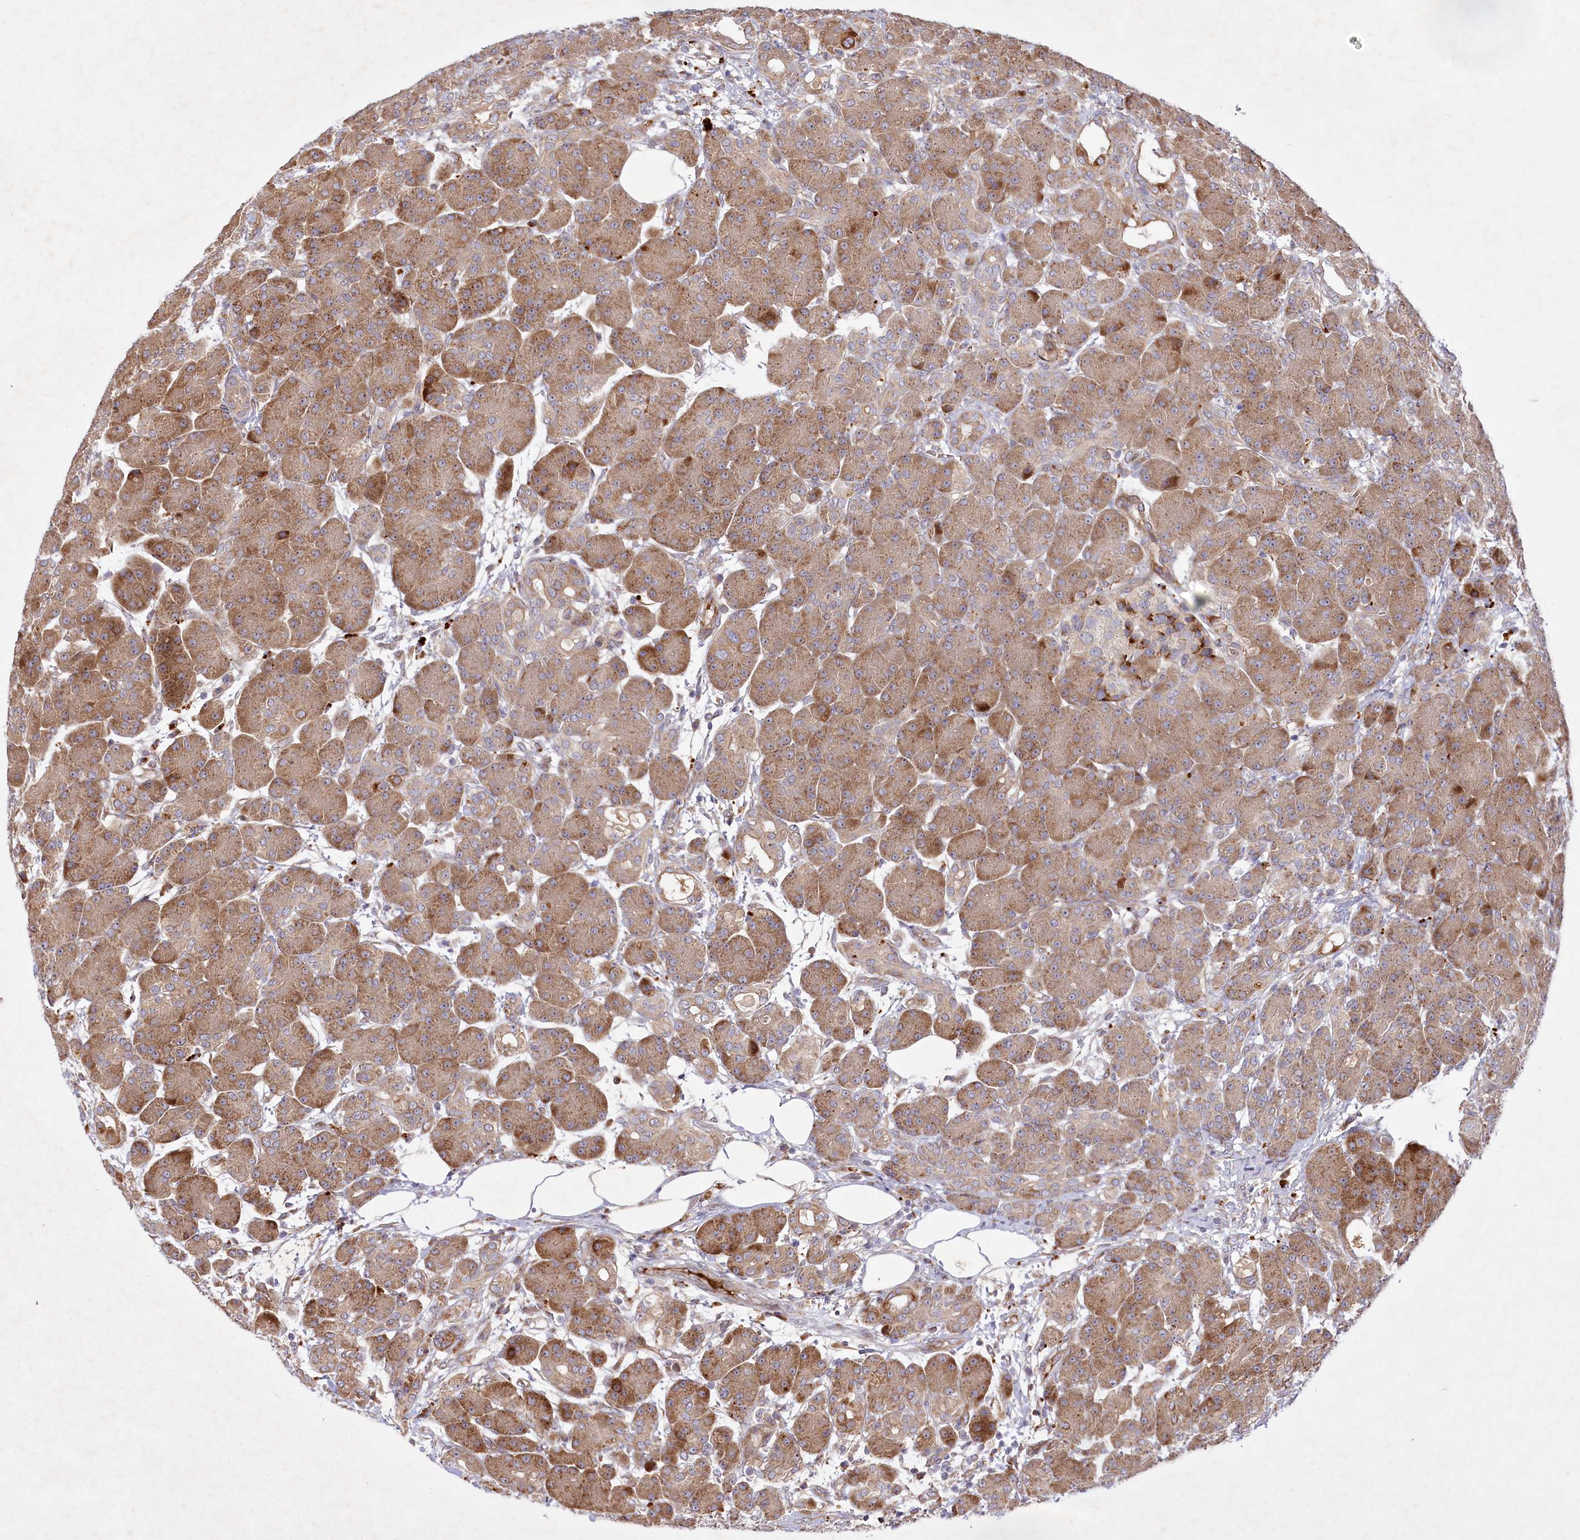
{"staining": {"intensity": "strong", "quantity": "25%-75%", "location": "cytoplasmic/membranous"}, "tissue": "pancreas", "cell_type": "Exocrine glandular cells", "image_type": "normal", "snomed": [{"axis": "morphology", "description": "Normal tissue, NOS"}, {"axis": "topography", "description": "Pancreas"}], "caption": "Strong cytoplasmic/membranous protein expression is seen in approximately 25%-75% of exocrine glandular cells in pancreas.", "gene": "PSTK", "patient": {"sex": "male", "age": 63}}